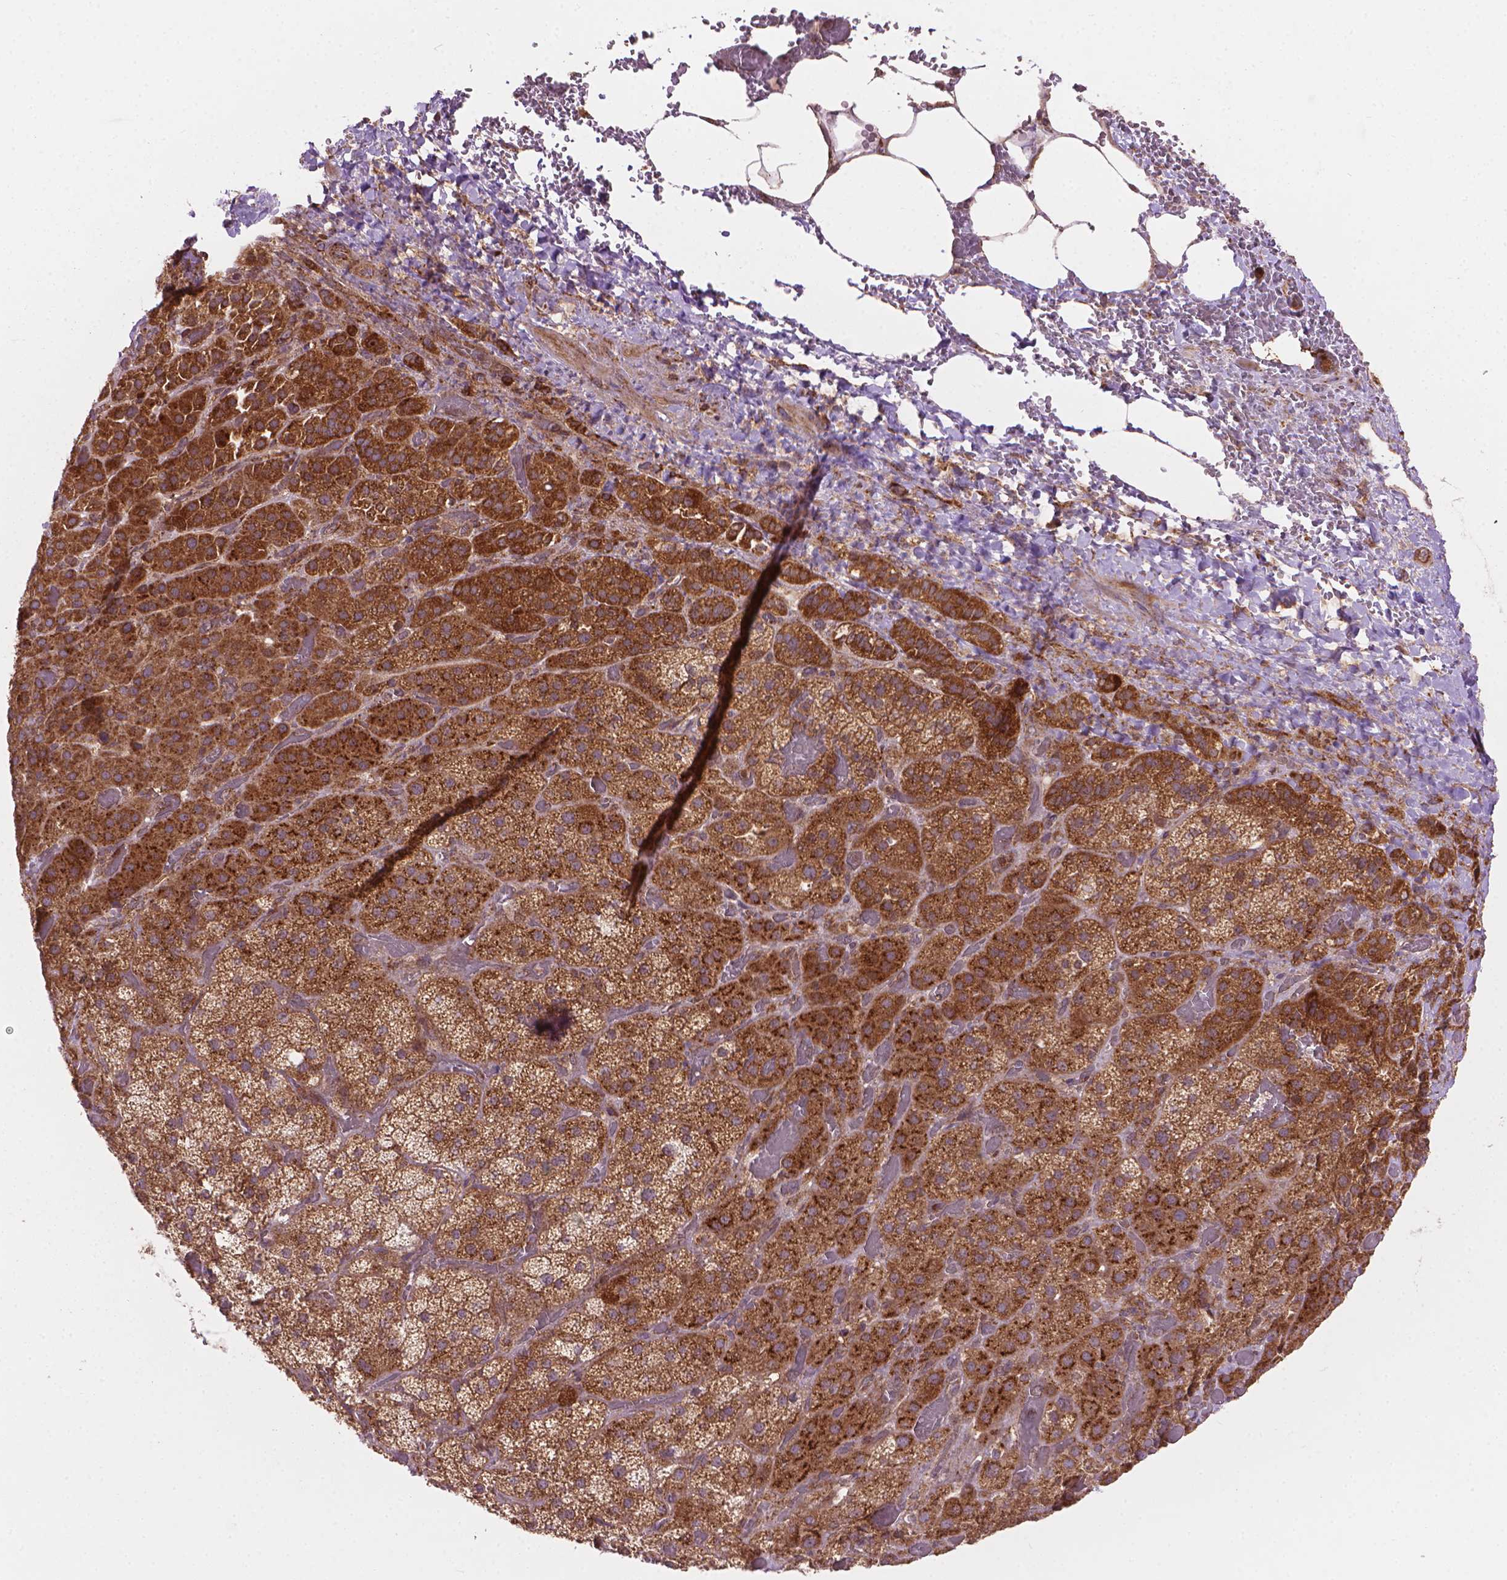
{"staining": {"intensity": "moderate", "quantity": ">75%", "location": "cytoplasmic/membranous"}, "tissue": "adrenal gland", "cell_type": "Glandular cells", "image_type": "normal", "snomed": [{"axis": "morphology", "description": "Normal tissue, NOS"}, {"axis": "topography", "description": "Adrenal gland"}], "caption": "DAB immunohistochemical staining of normal human adrenal gland reveals moderate cytoplasmic/membranous protein expression in about >75% of glandular cells.", "gene": "VARS2", "patient": {"sex": "male", "age": 57}}